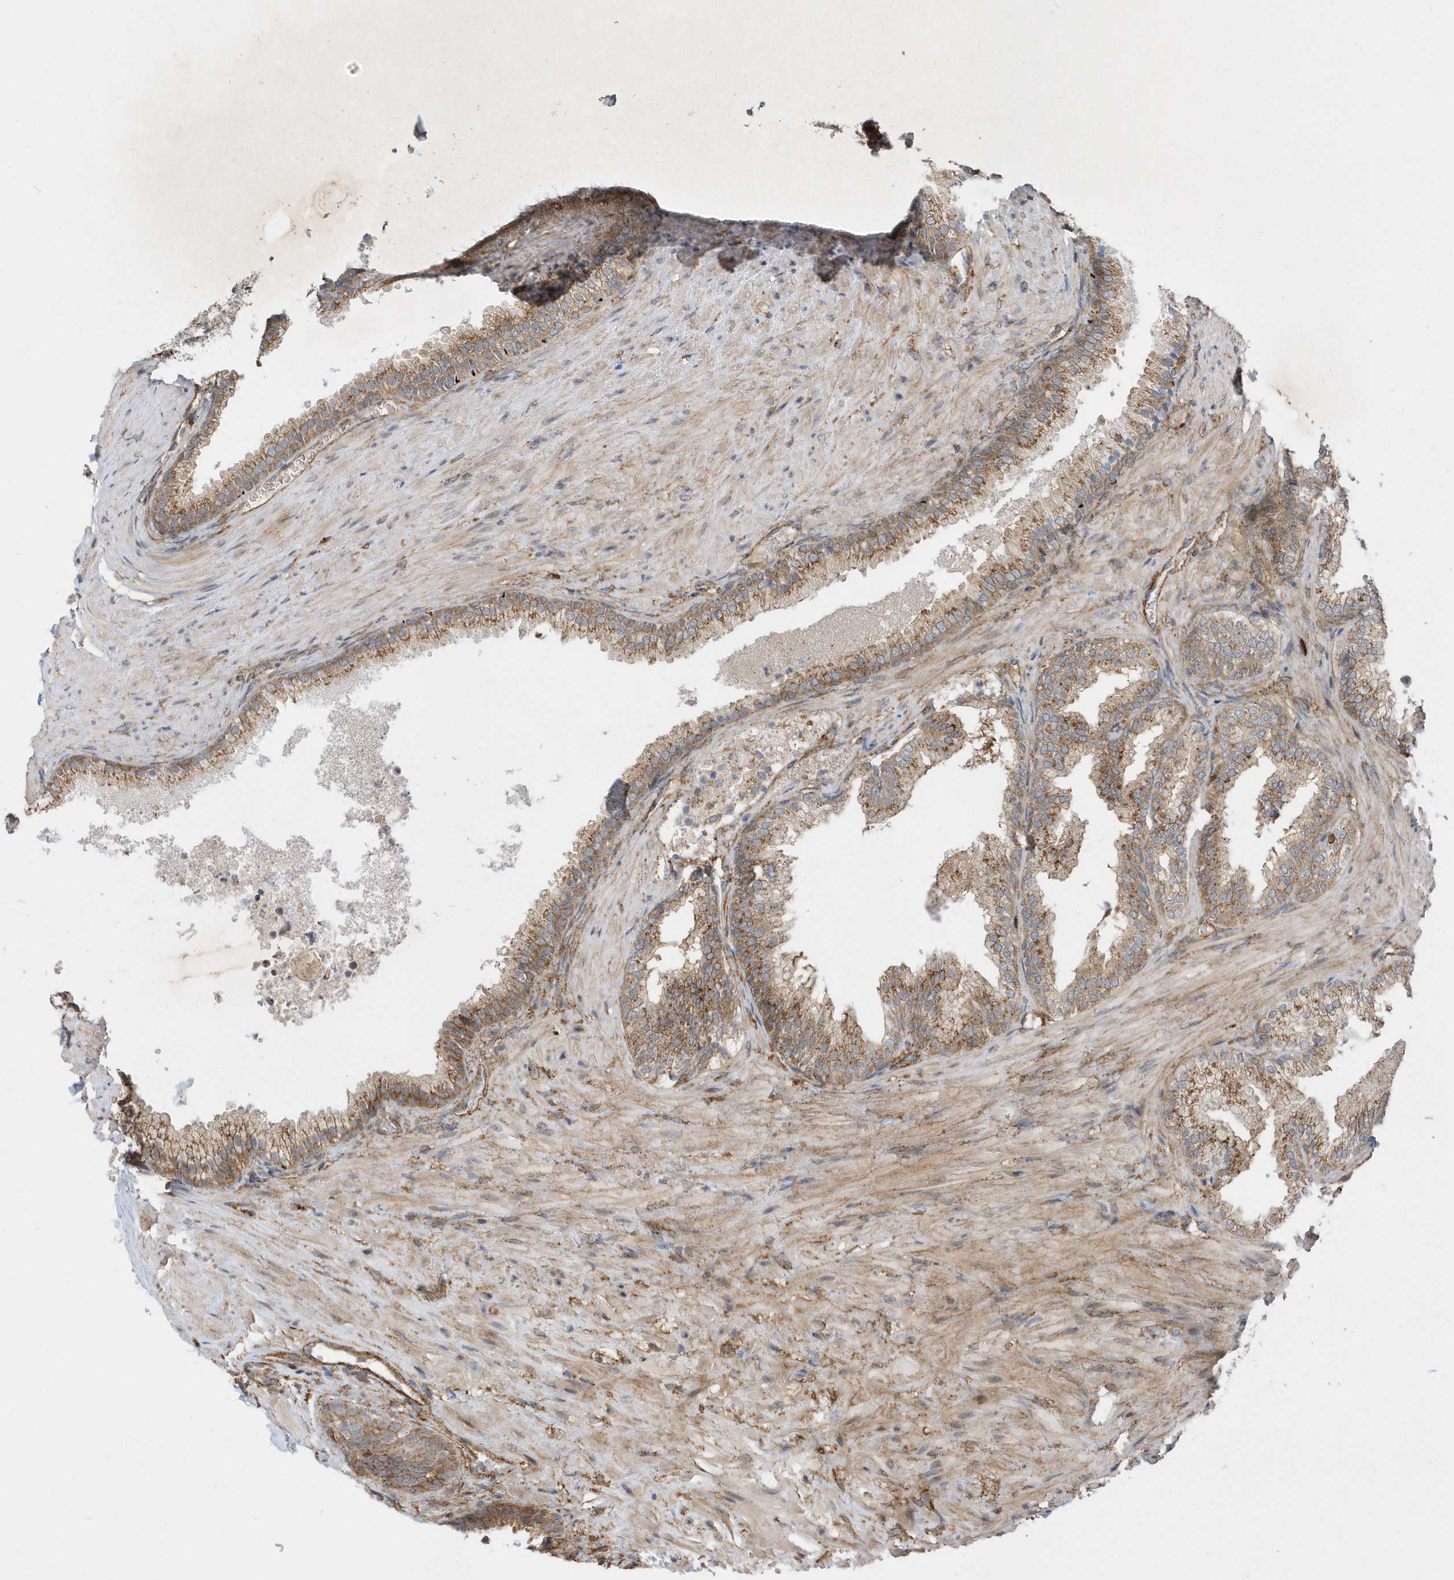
{"staining": {"intensity": "moderate", "quantity": ">75%", "location": "cytoplasmic/membranous"}, "tissue": "prostate", "cell_type": "Glandular cells", "image_type": "normal", "snomed": [{"axis": "morphology", "description": "Normal tissue, NOS"}, {"axis": "topography", "description": "Prostate"}], "caption": "Immunohistochemical staining of benign human prostate demonstrates >75% levels of moderate cytoplasmic/membranous protein positivity in about >75% of glandular cells. Immunohistochemistry (ihc) stains the protein in brown and the nuclei are stained blue.", "gene": "HRH4", "patient": {"sex": "male", "age": 76}}